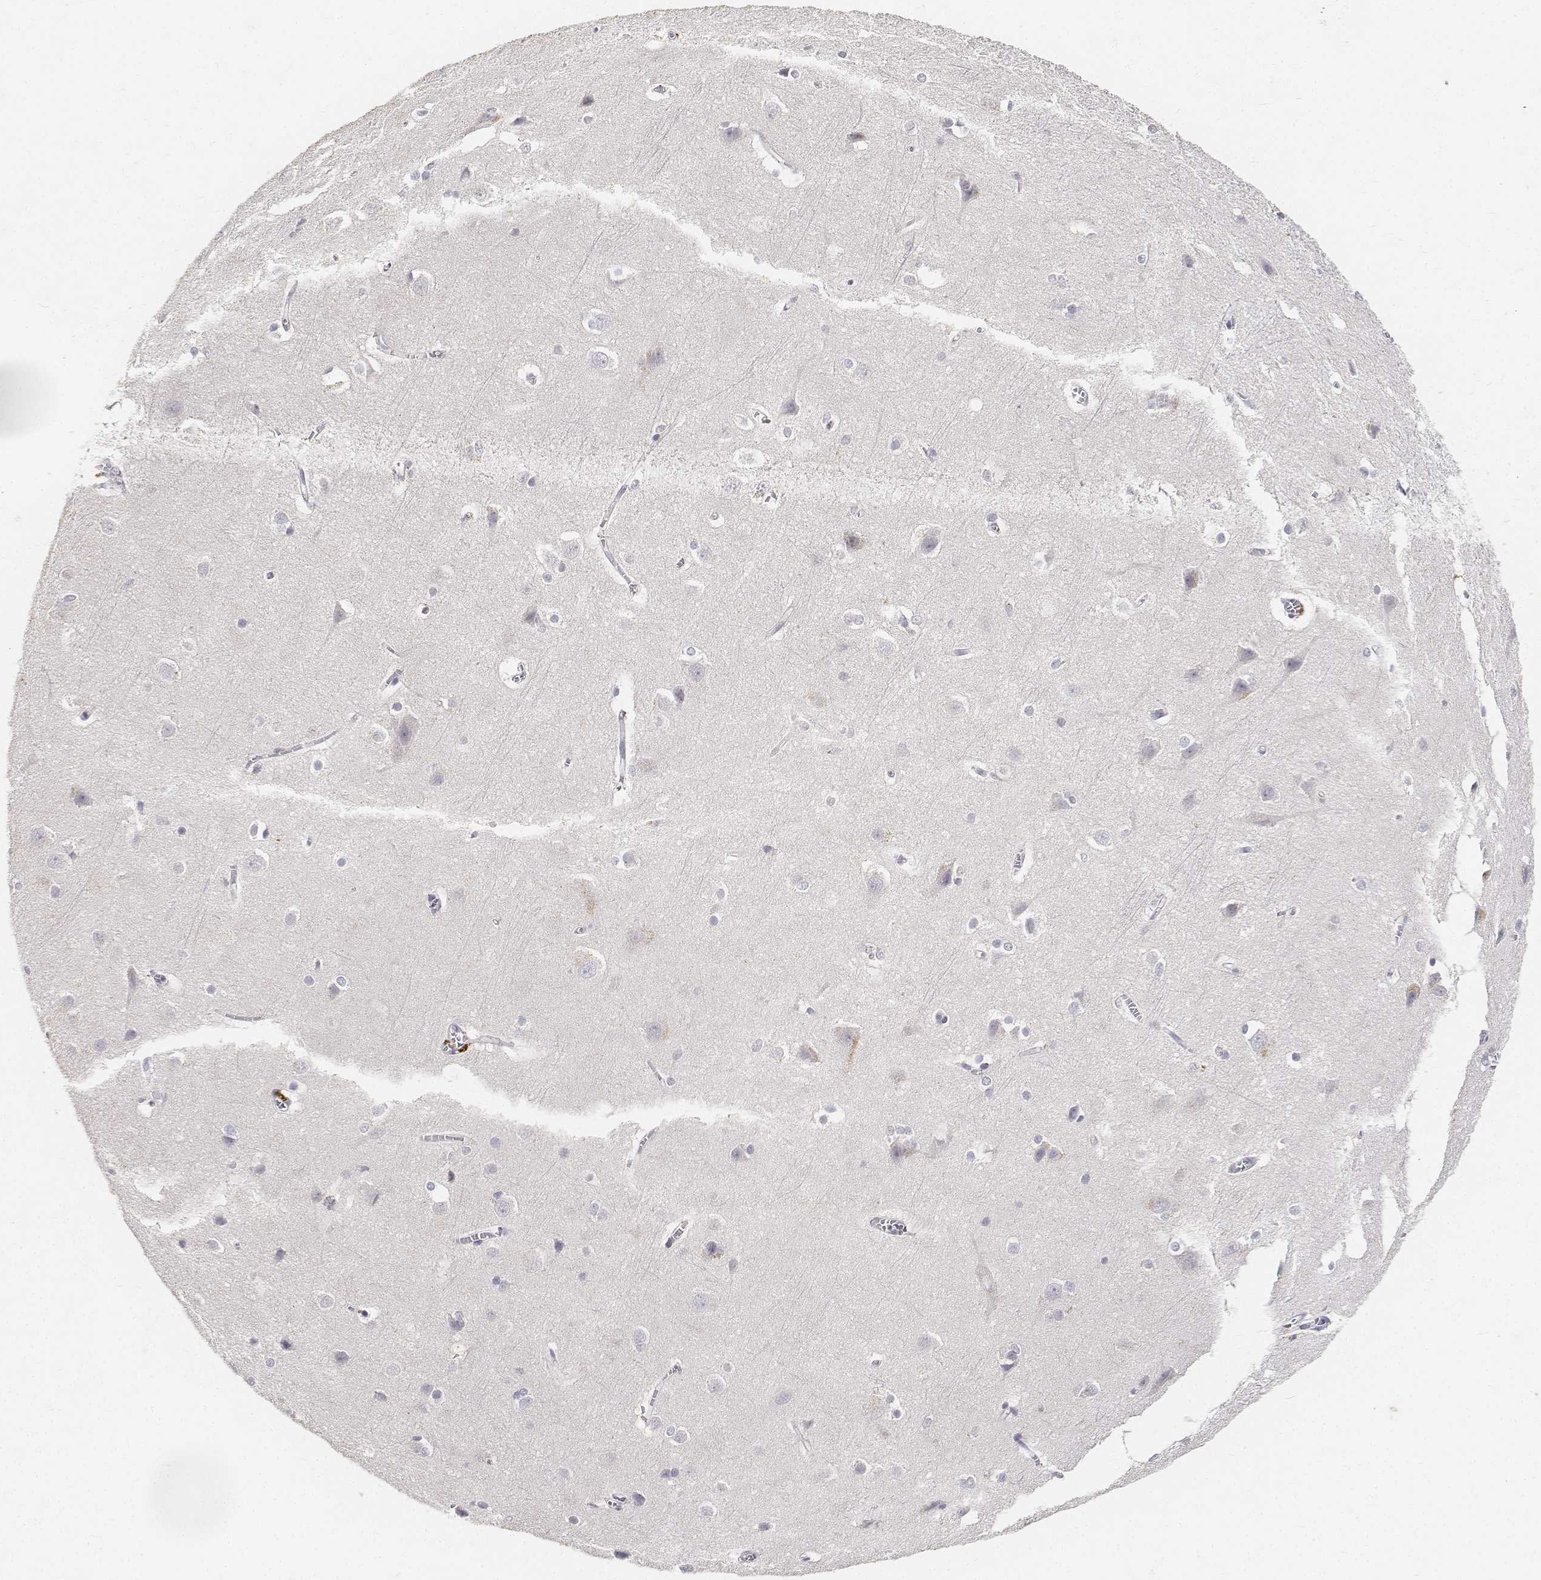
{"staining": {"intensity": "negative", "quantity": "none", "location": "none"}, "tissue": "cerebral cortex", "cell_type": "Endothelial cells", "image_type": "normal", "snomed": [{"axis": "morphology", "description": "Normal tissue, NOS"}, {"axis": "topography", "description": "Cerebral cortex"}], "caption": "This is an IHC photomicrograph of unremarkable cerebral cortex. There is no positivity in endothelial cells.", "gene": "PAEP", "patient": {"sex": "male", "age": 37}}